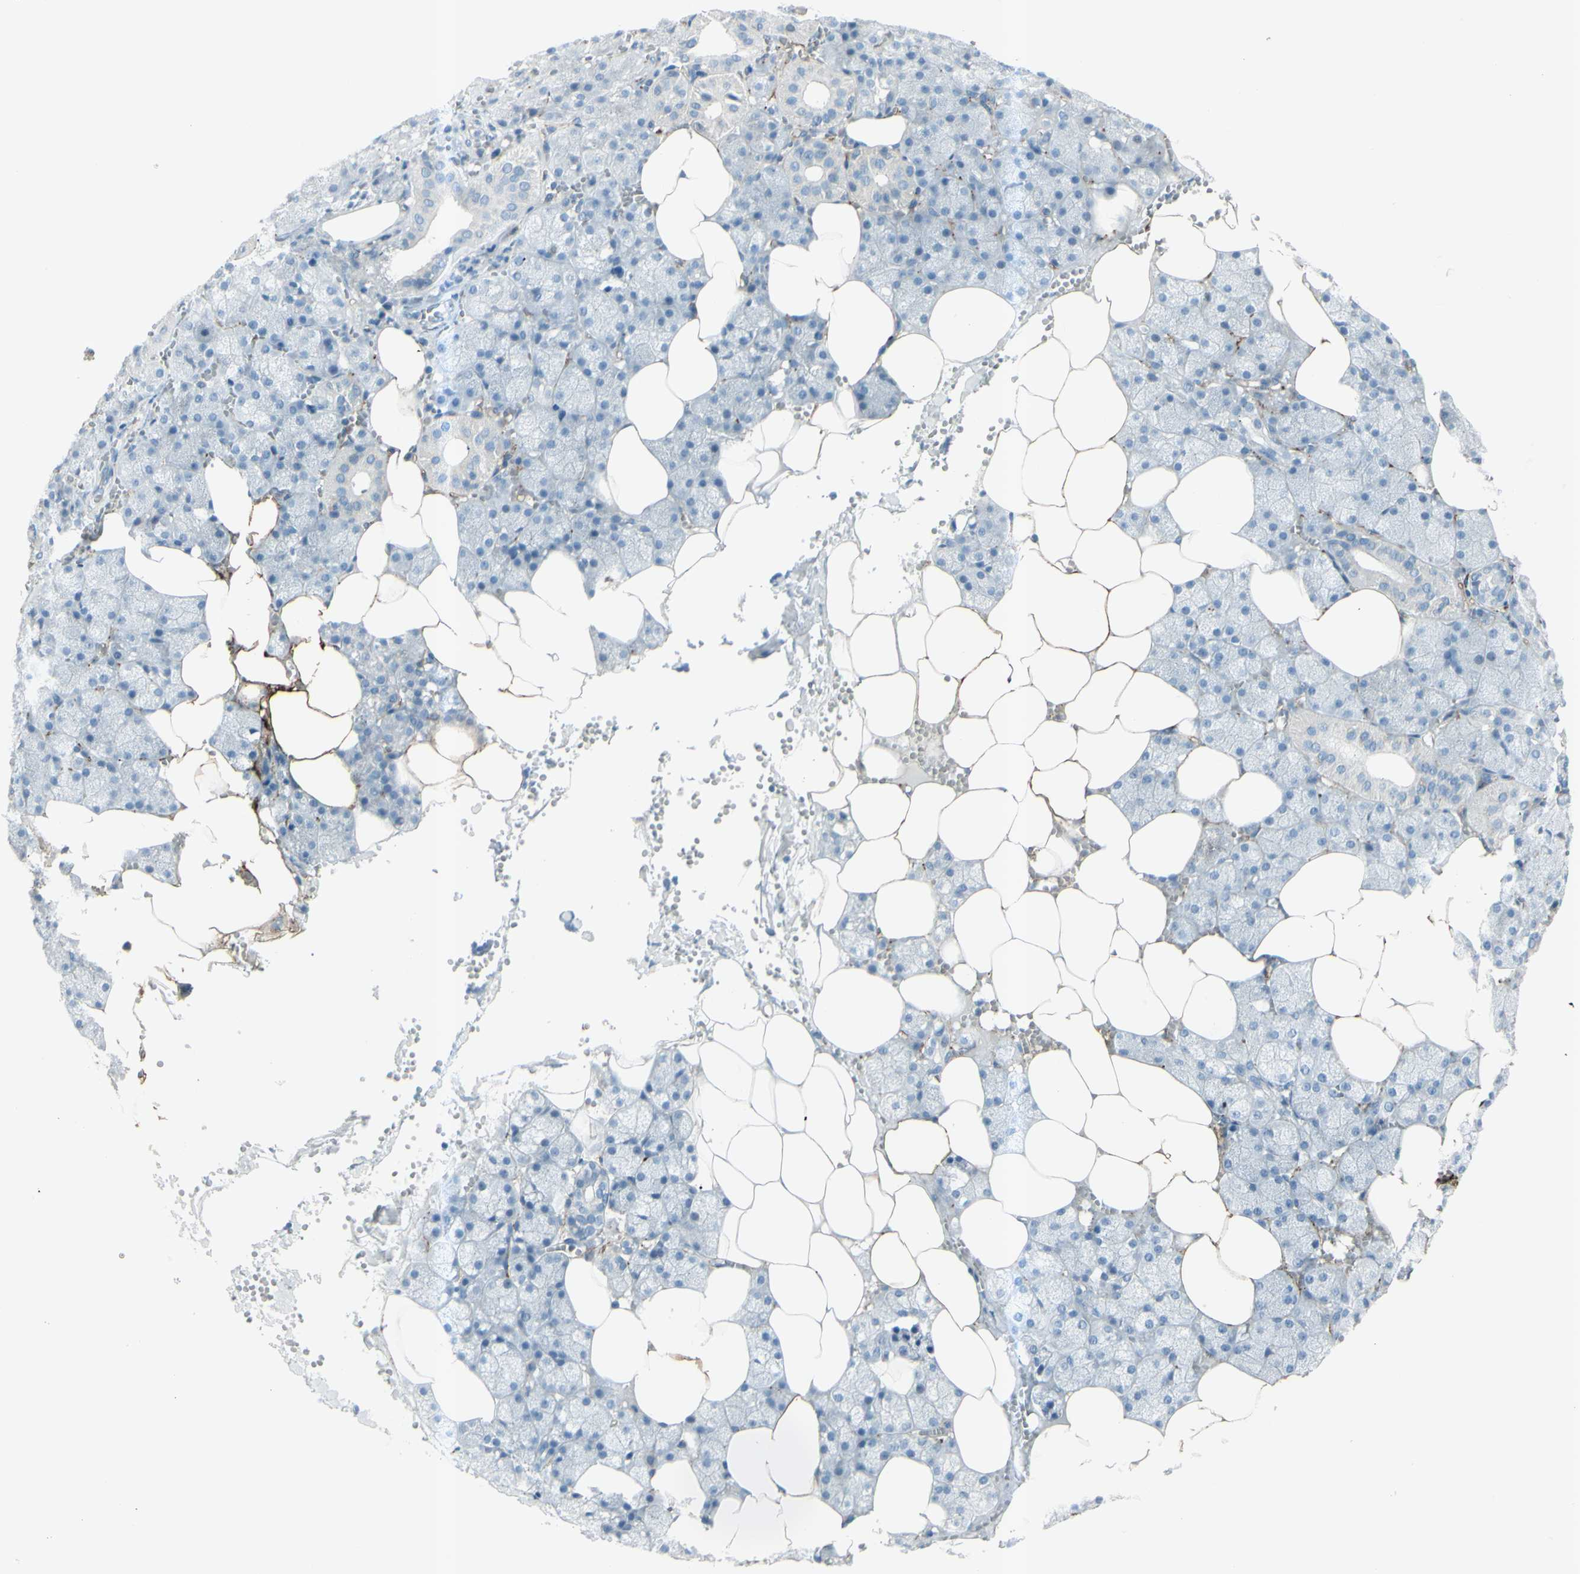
{"staining": {"intensity": "negative", "quantity": "none", "location": "none"}, "tissue": "salivary gland", "cell_type": "Glandular cells", "image_type": "normal", "snomed": [{"axis": "morphology", "description": "Normal tissue, NOS"}, {"axis": "topography", "description": "Salivary gland"}], "caption": "Protein analysis of normal salivary gland displays no significant expression in glandular cells.", "gene": "GPR34", "patient": {"sex": "male", "age": 62}}